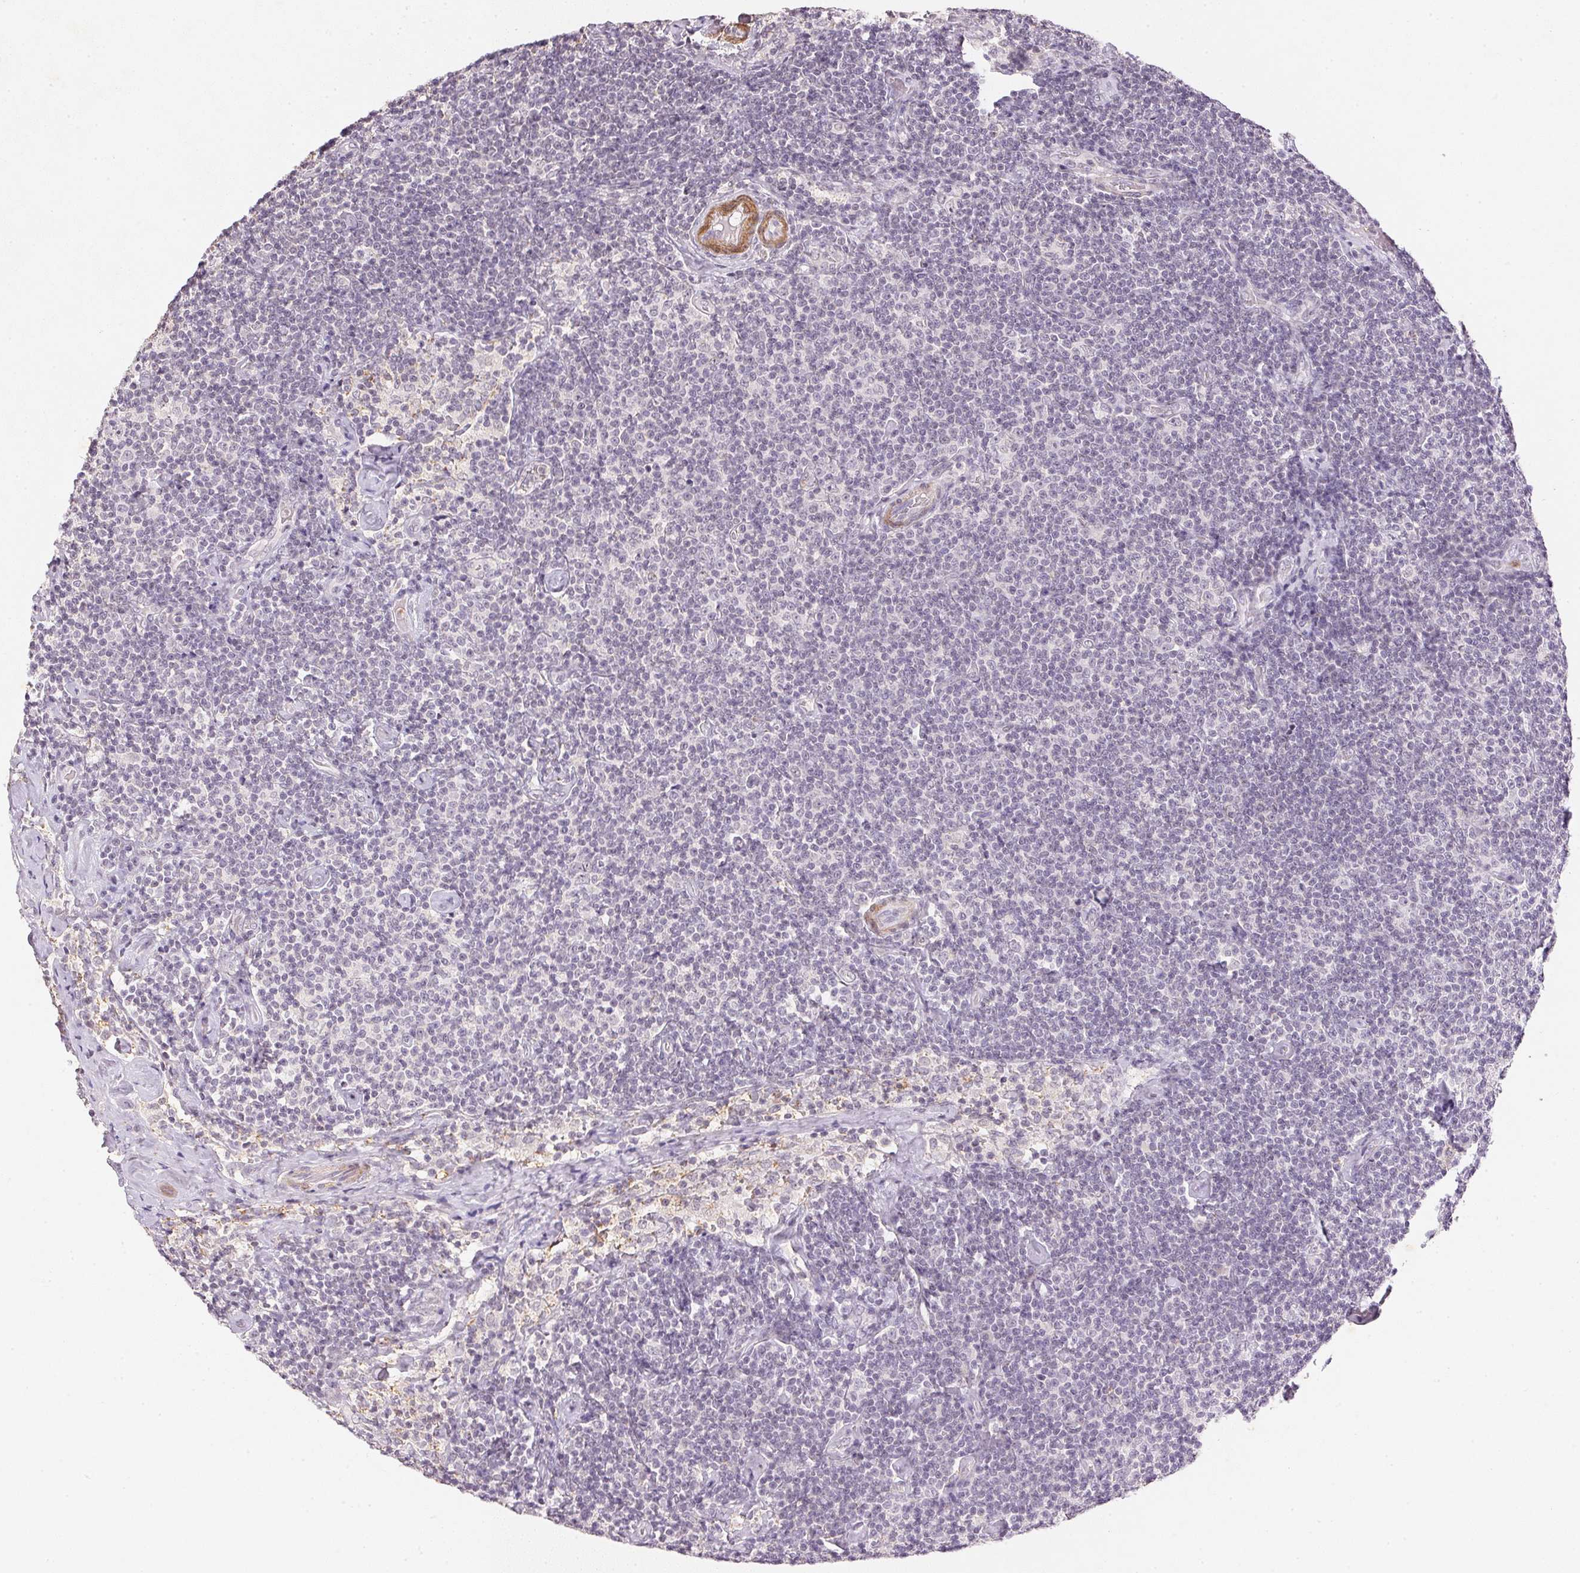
{"staining": {"intensity": "negative", "quantity": "none", "location": "none"}, "tissue": "lymphoma", "cell_type": "Tumor cells", "image_type": "cancer", "snomed": [{"axis": "morphology", "description": "Malignant lymphoma, non-Hodgkin's type, Low grade"}, {"axis": "topography", "description": "Lymph node"}], "caption": "A high-resolution photomicrograph shows immunohistochemistry (IHC) staining of low-grade malignant lymphoma, non-Hodgkin's type, which reveals no significant positivity in tumor cells.", "gene": "SMTN", "patient": {"sex": "male", "age": 81}}